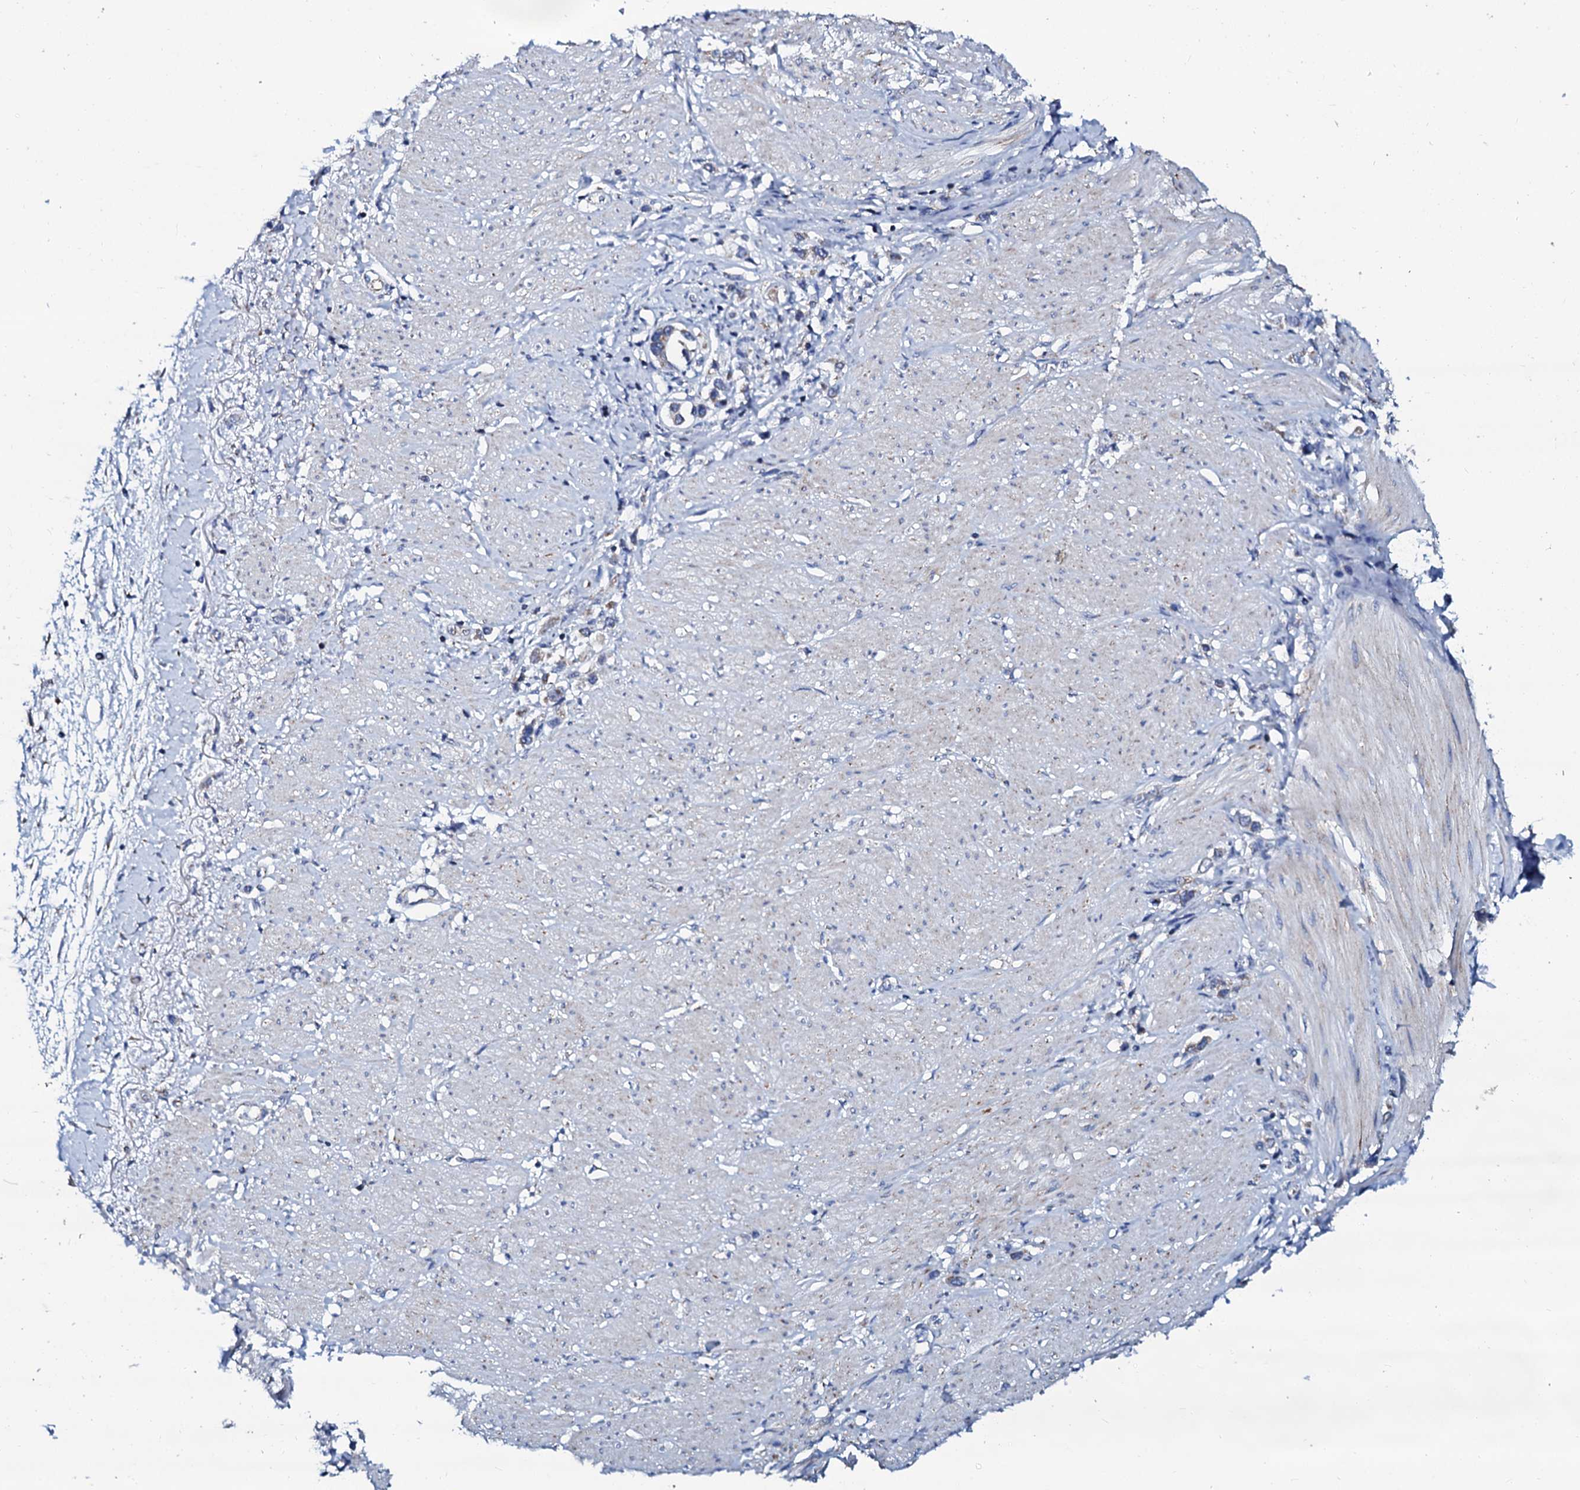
{"staining": {"intensity": "negative", "quantity": "none", "location": "none"}, "tissue": "stomach cancer", "cell_type": "Tumor cells", "image_type": "cancer", "snomed": [{"axis": "morphology", "description": "Adenocarcinoma, NOS"}, {"axis": "topography", "description": "Stomach"}], "caption": "High magnification brightfield microscopy of stomach cancer stained with DAB (3,3'-diaminobenzidine) (brown) and counterstained with hematoxylin (blue): tumor cells show no significant positivity. Nuclei are stained in blue.", "gene": "SLC37A4", "patient": {"sex": "female", "age": 65}}